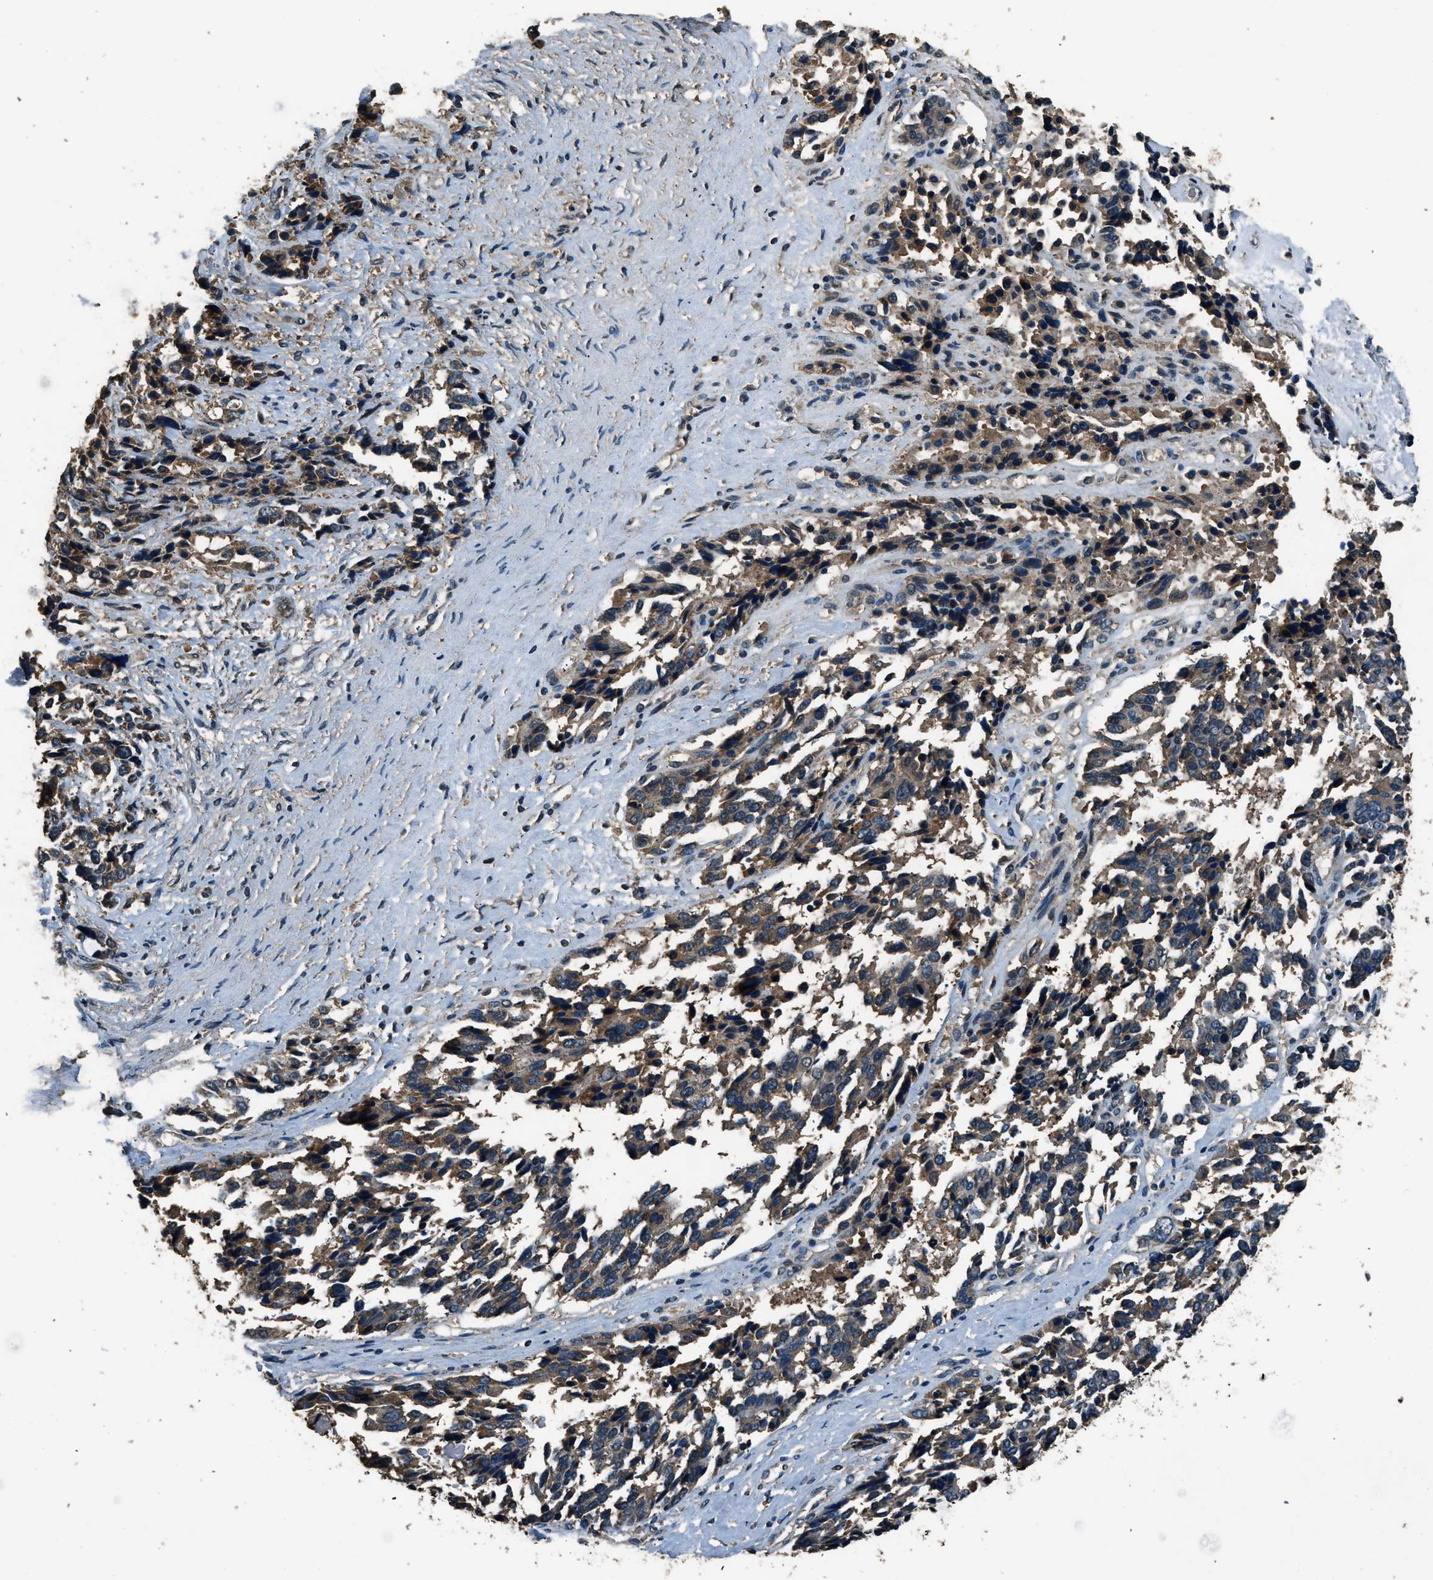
{"staining": {"intensity": "moderate", "quantity": ">75%", "location": "cytoplasmic/membranous"}, "tissue": "ovarian cancer", "cell_type": "Tumor cells", "image_type": "cancer", "snomed": [{"axis": "morphology", "description": "Cystadenocarcinoma, serous, NOS"}, {"axis": "topography", "description": "Ovary"}], "caption": "A photomicrograph showing moderate cytoplasmic/membranous staining in approximately >75% of tumor cells in serous cystadenocarcinoma (ovarian), as visualized by brown immunohistochemical staining.", "gene": "SALL3", "patient": {"sex": "female", "age": 44}}